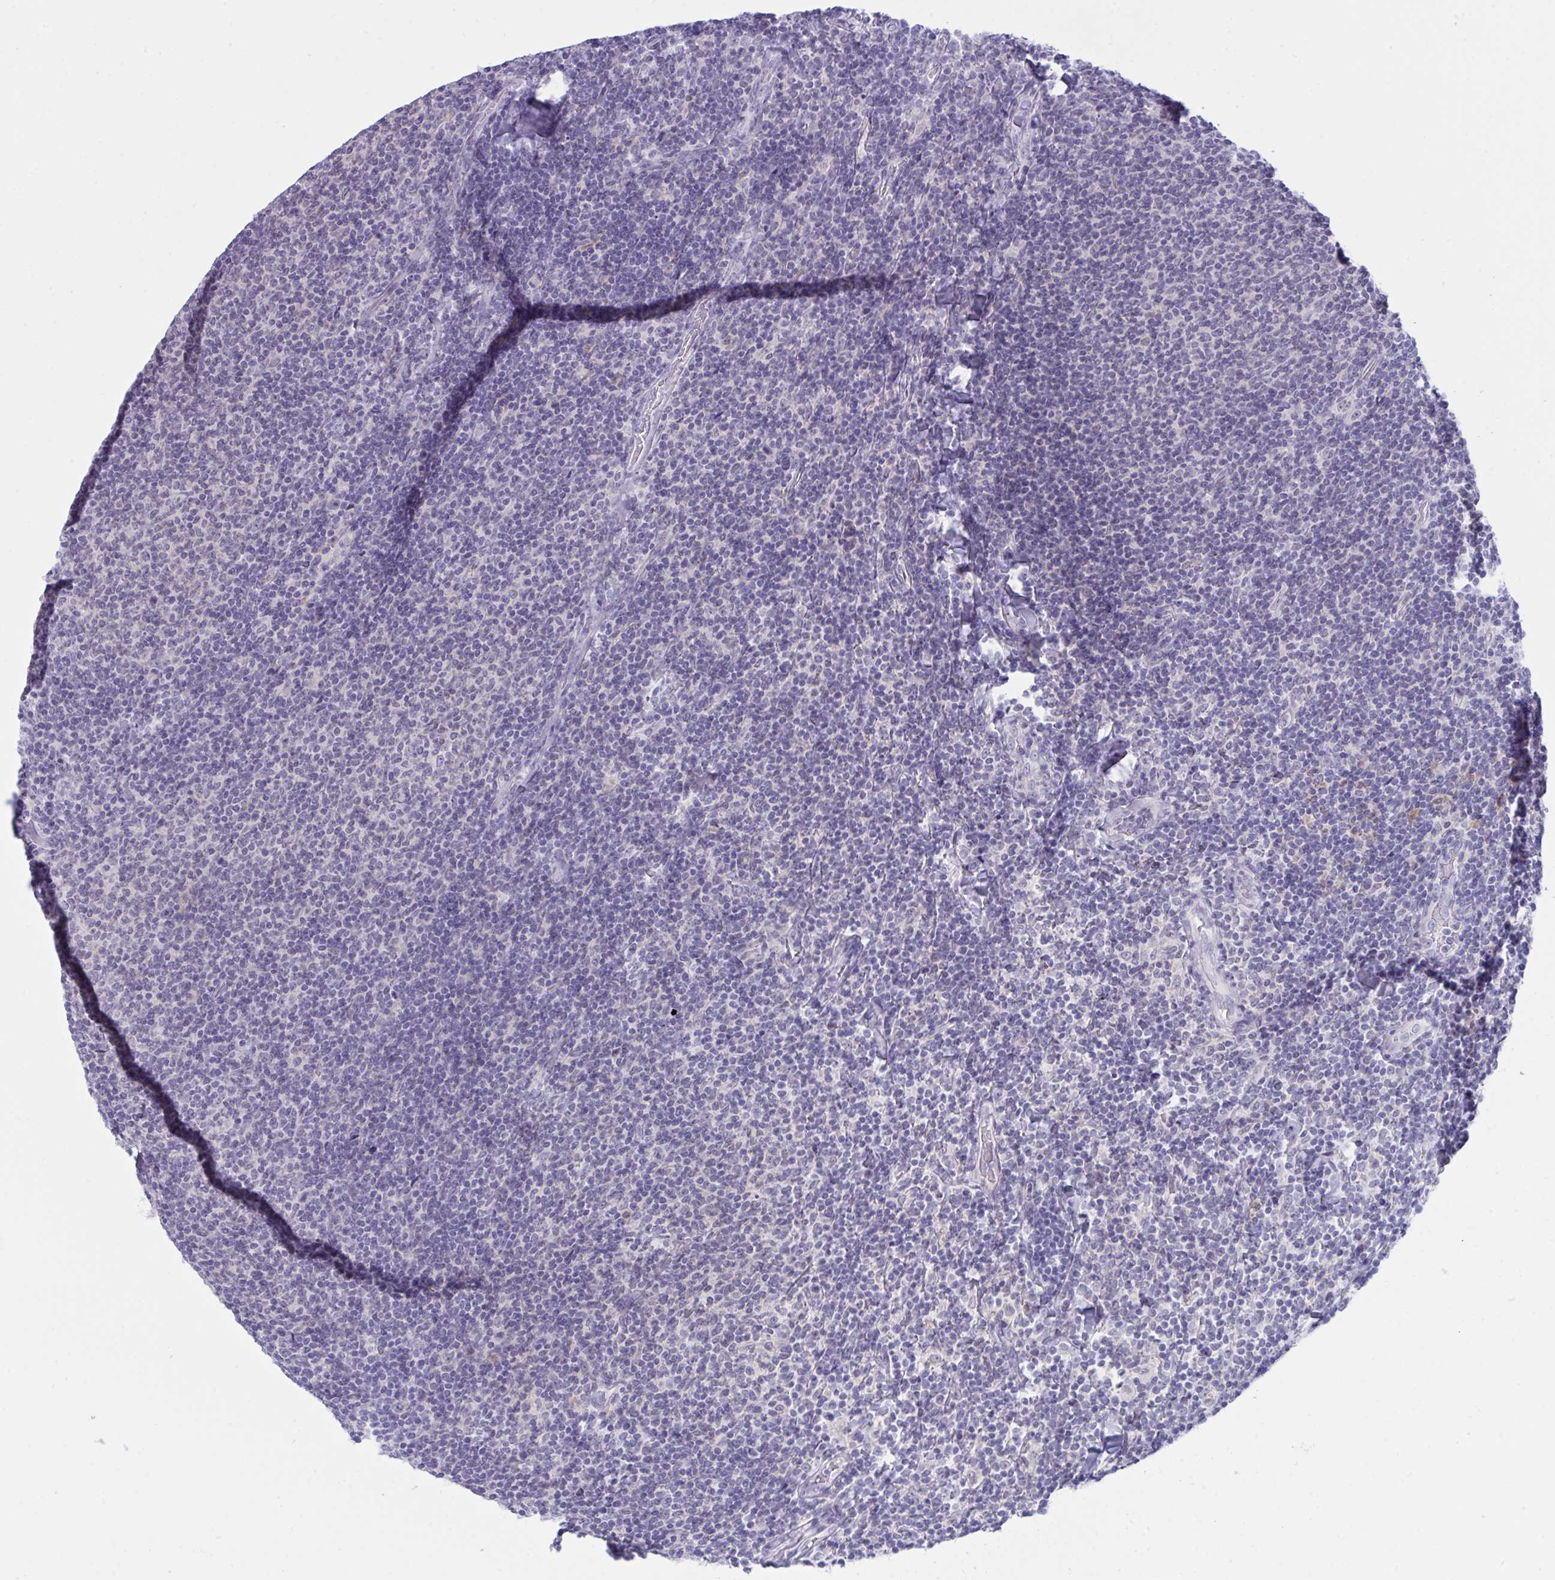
{"staining": {"intensity": "negative", "quantity": "none", "location": "none"}, "tissue": "lymphoma", "cell_type": "Tumor cells", "image_type": "cancer", "snomed": [{"axis": "morphology", "description": "Malignant lymphoma, non-Hodgkin's type, Low grade"}, {"axis": "topography", "description": "Lymph node"}], "caption": "This is an immunohistochemistry histopathology image of lymphoma. There is no expression in tumor cells.", "gene": "TENT5D", "patient": {"sex": "male", "age": 52}}